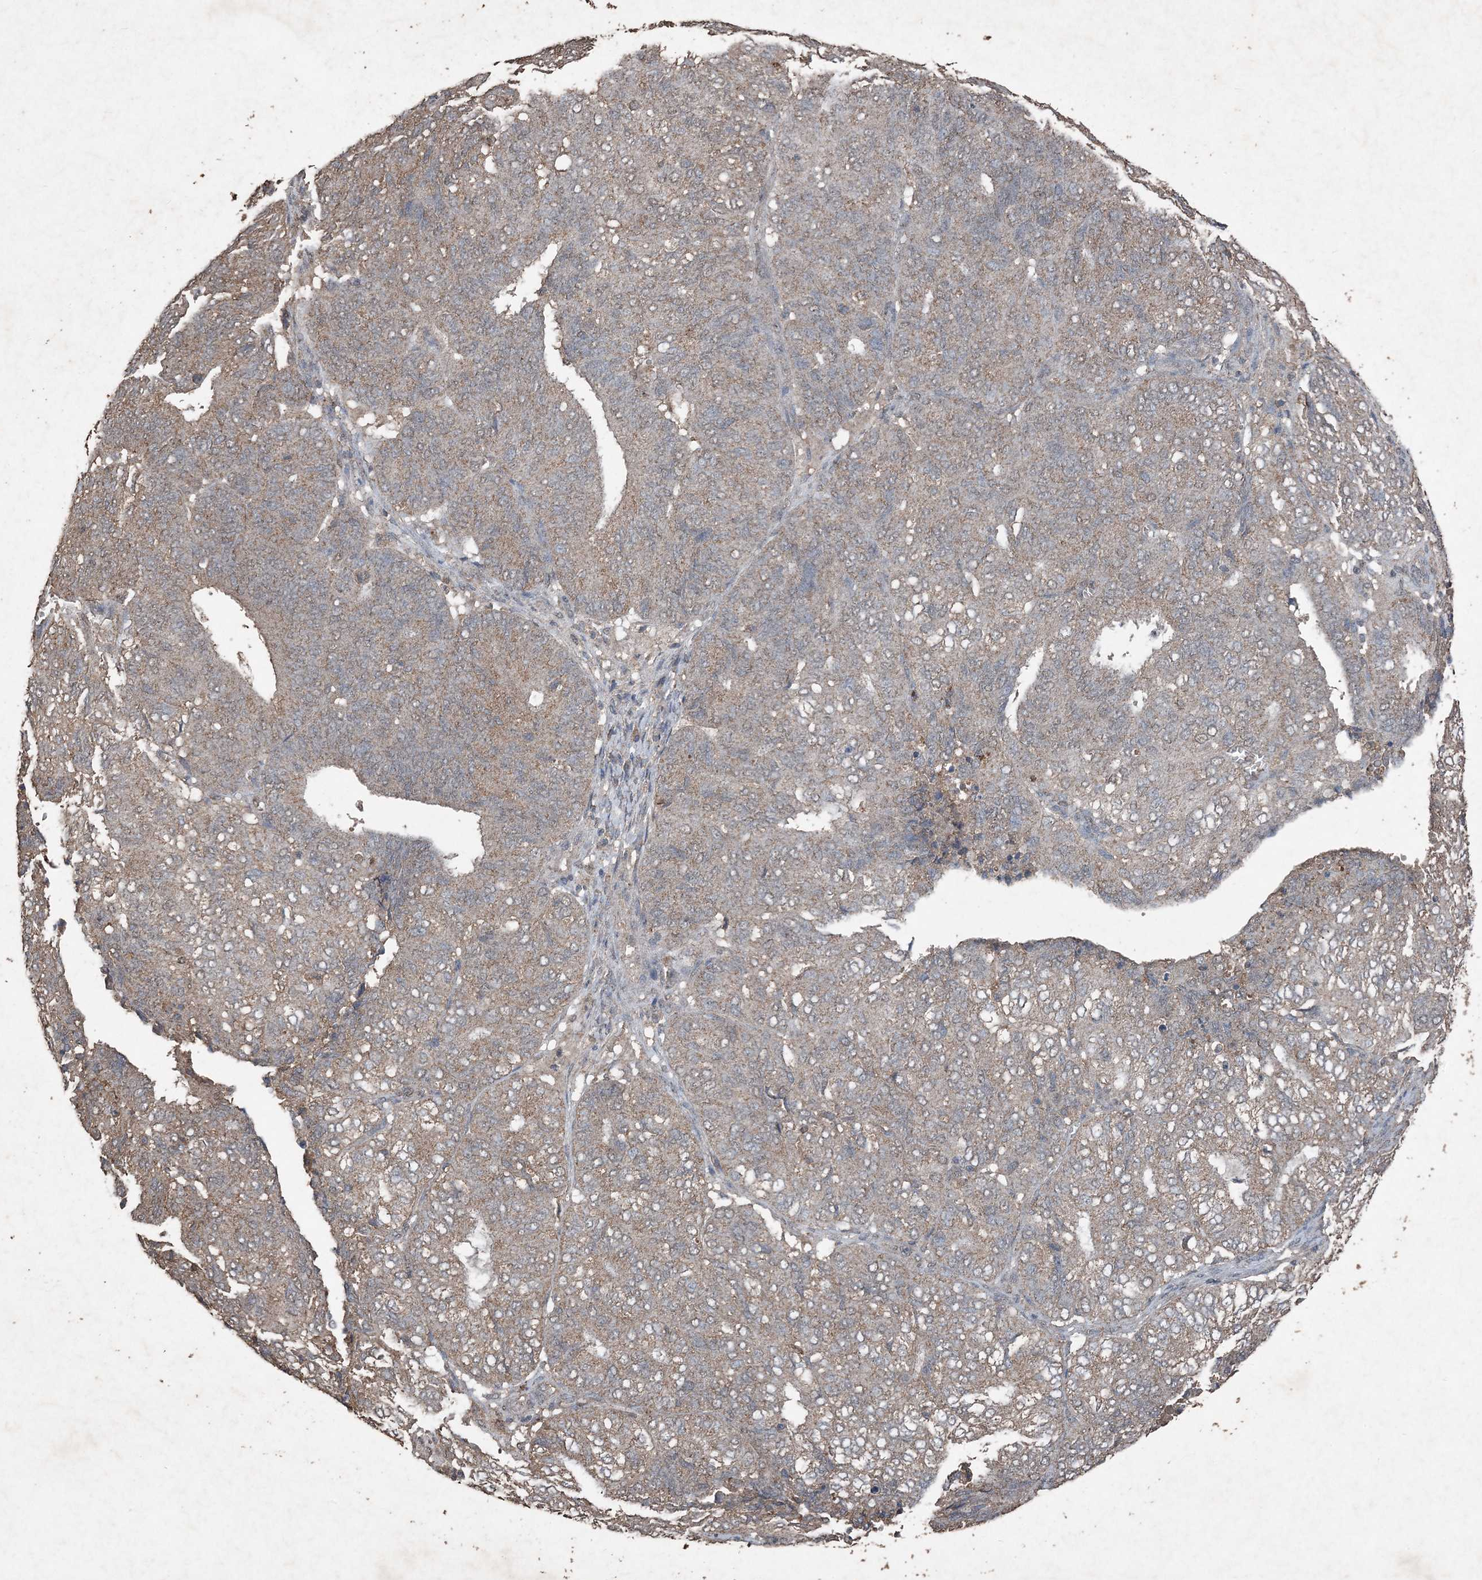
{"staining": {"intensity": "moderate", "quantity": ">75%", "location": "cytoplasmic/membranous"}, "tissue": "endometrial cancer", "cell_type": "Tumor cells", "image_type": "cancer", "snomed": [{"axis": "morphology", "description": "Adenocarcinoma, NOS"}, {"axis": "topography", "description": "Uterus"}], "caption": "The photomicrograph demonstrates staining of endometrial cancer (adenocarcinoma), revealing moderate cytoplasmic/membranous protein positivity (brown color) within tumor cells. The staining was performed using DAB to visualize the protein expression in brown, while the nuclei were stained in blue with hematoxylin (Magnification: 20x).", "gene": "FCN3", "patient": {"sex": "female", "age": 60}}